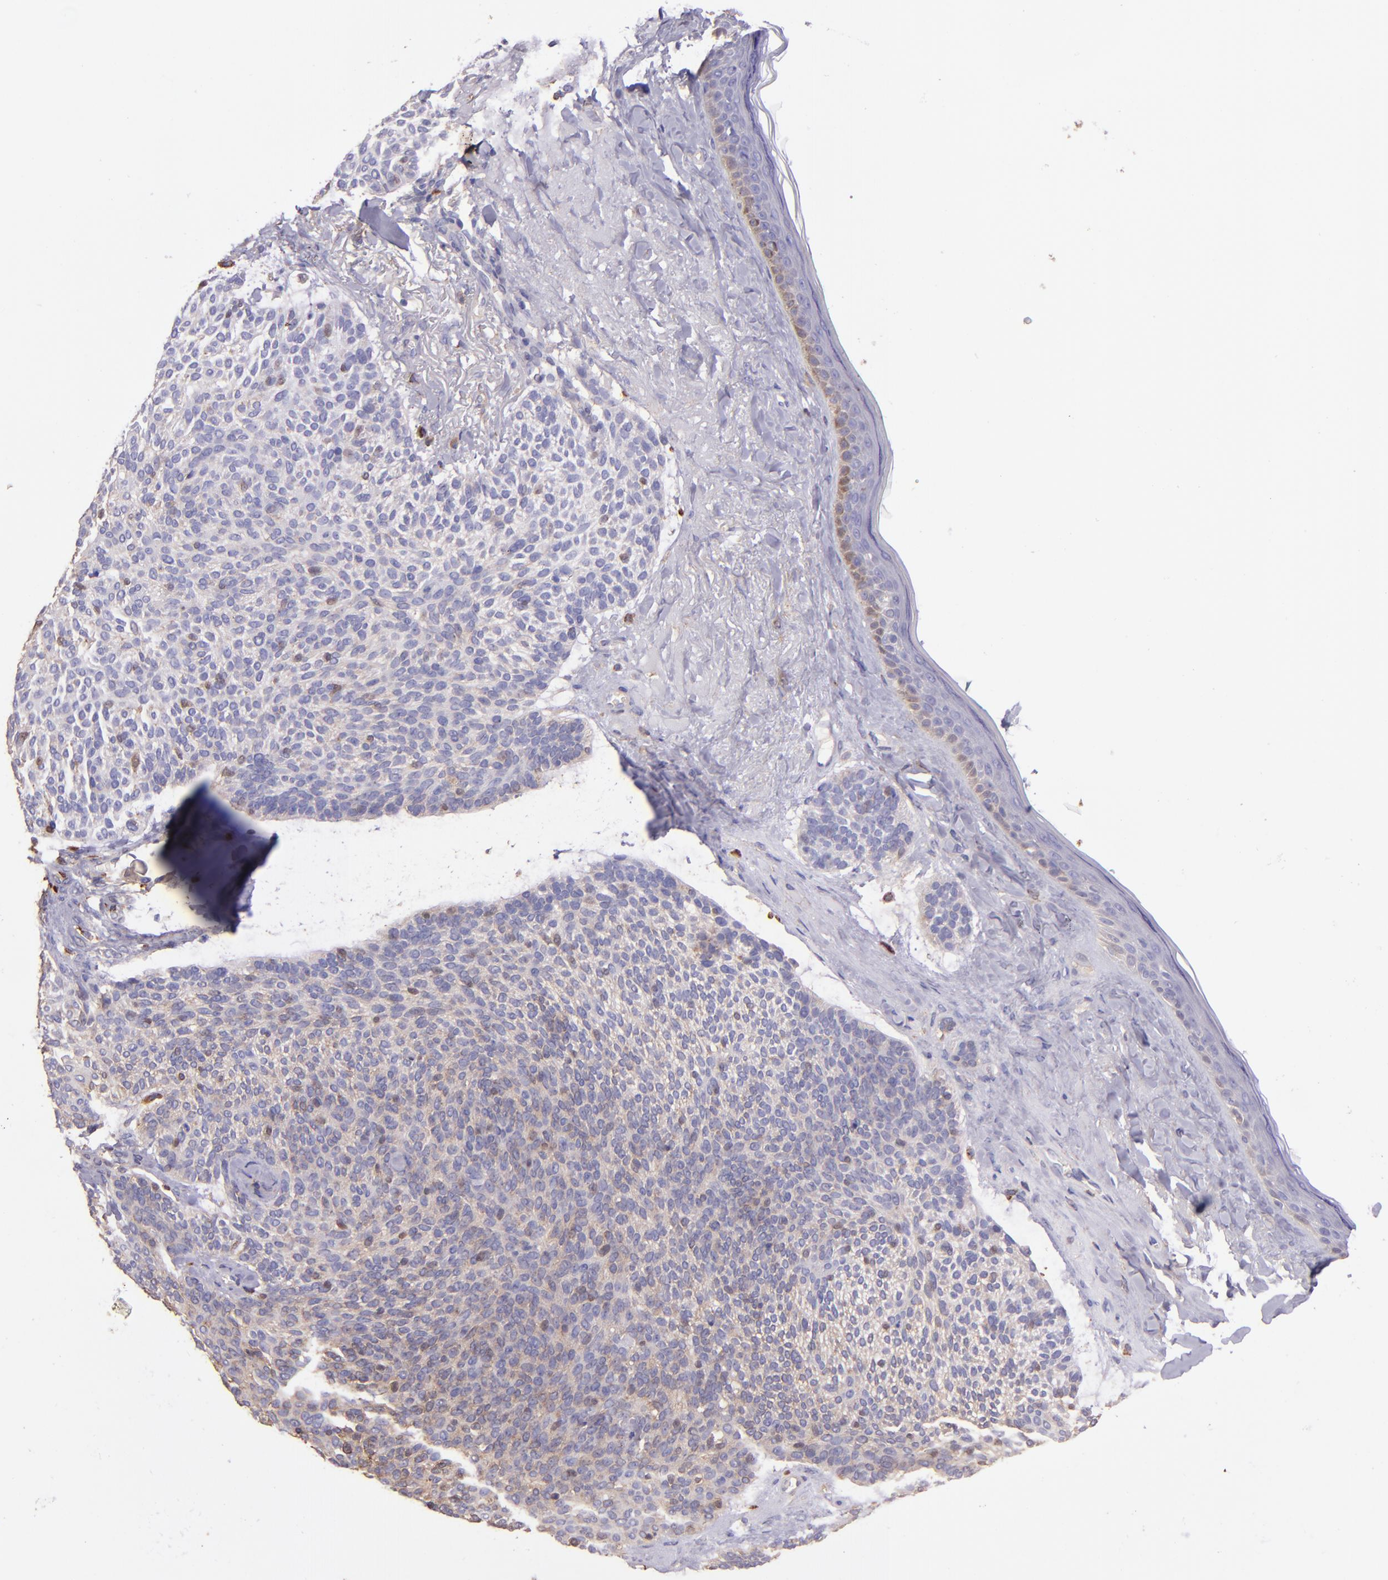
{"staining": {"intensity": "weak", "quantity": "25%-75%", "location": "cytoplasmic/membranous"}, "tissue": "skin cancer", "cell_type": "Tumor cells", "image_type": "cancer", "snomed": [{"axis": "morphology", "description": "Normal tissue, NOS"}, {"axis": "morphology", "description": "Basal cell carcinoma"}, {"axis": "topography", "description": "Skin"}], "caption": "Immunohistochemistry (DAB) staining of human basal cell carcinoma (skin) displays weak cytoplasmic/membranous protein positivity in approximately 25%-75% of tumor cells.", "gene": "WASHC1", "patient": {"sex": "female", "age": 70}}